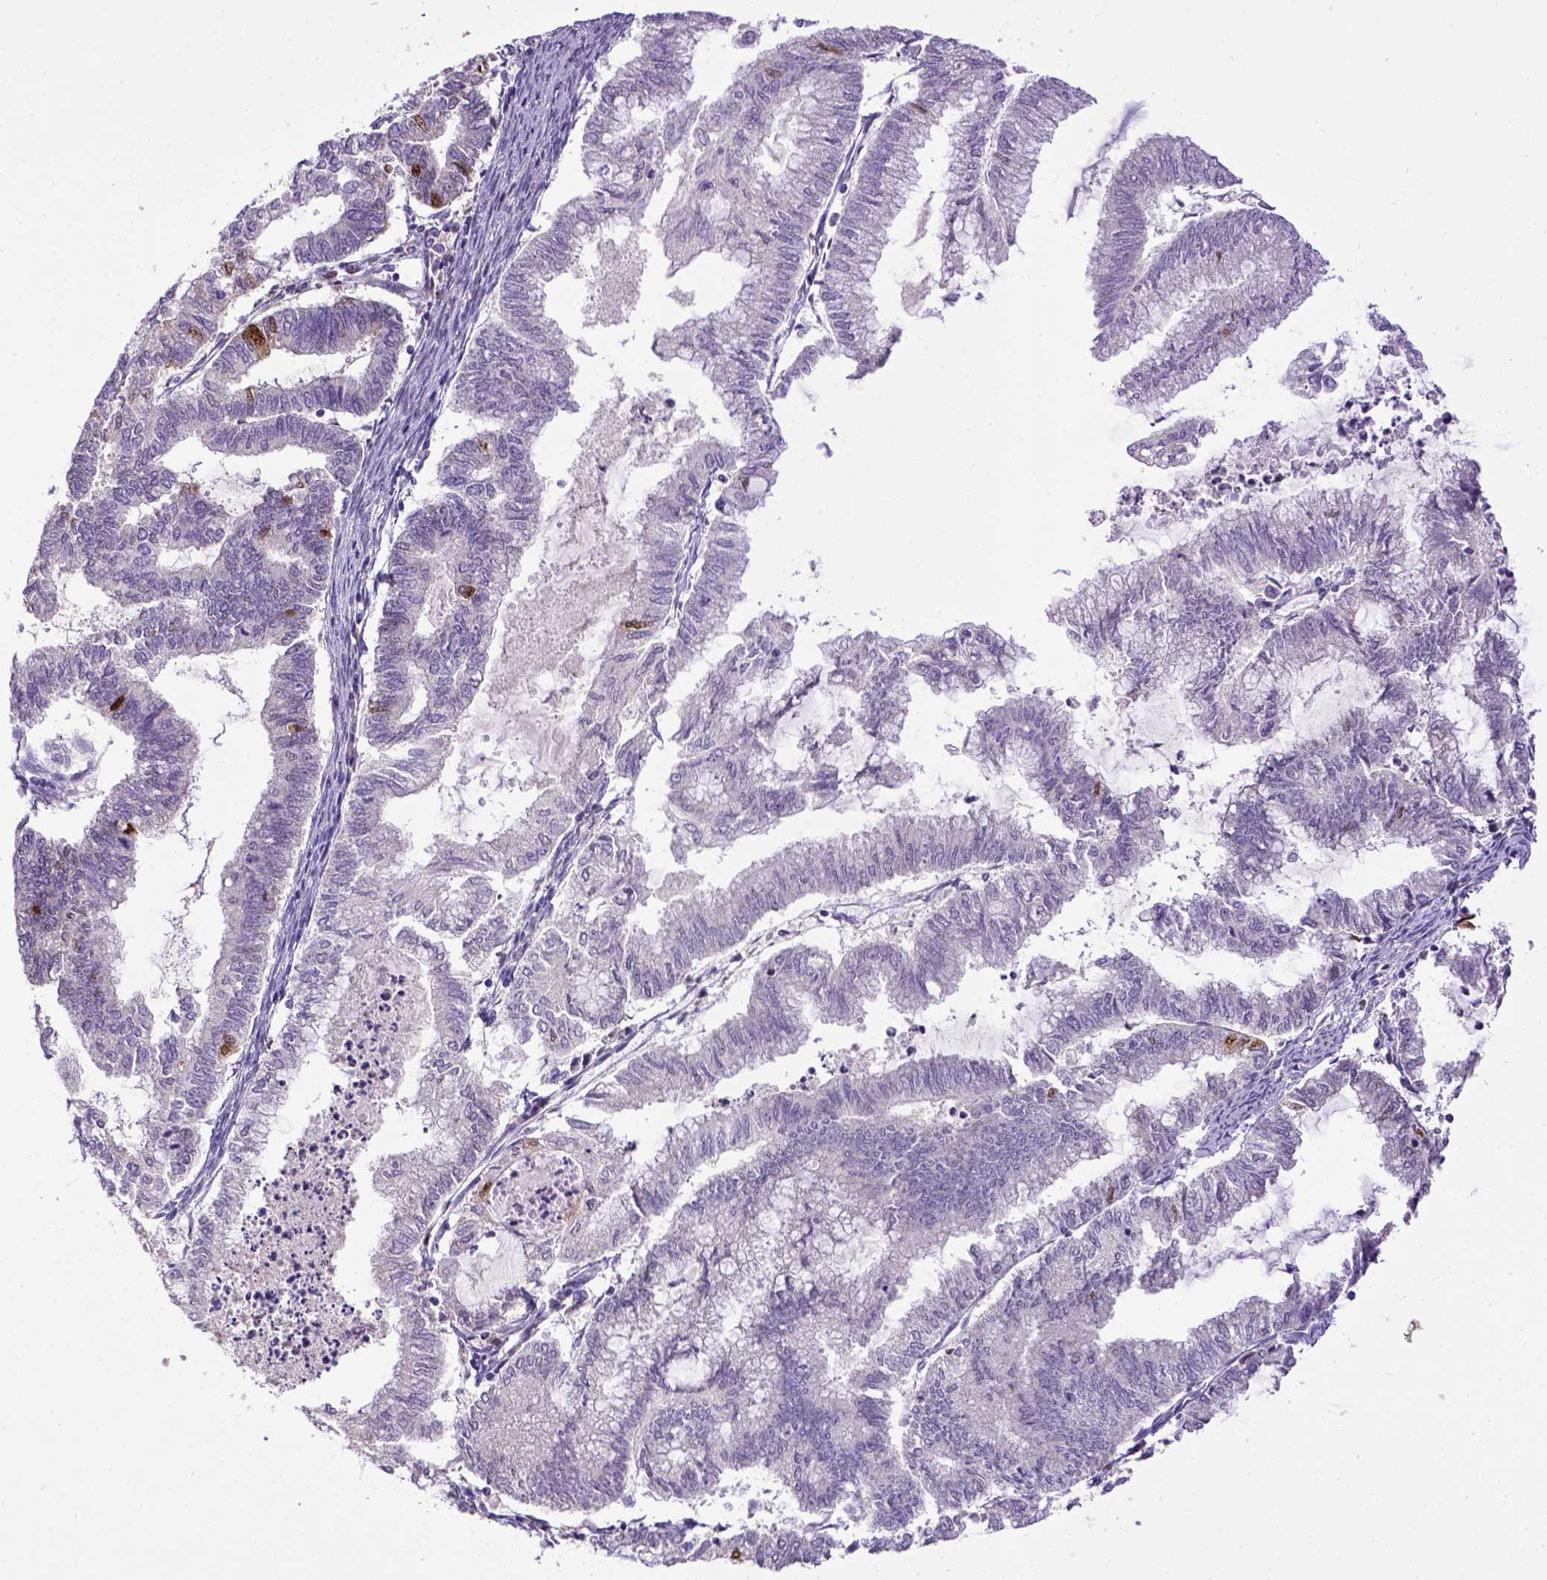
{"staining": {"intensity": "strong", "quantity": "<25%", "location": "nuclear"}, "tissue": "endometrial cancer", "cell_type": "Tumor cells", "image_type": "cancer", "snomed": [{"axis": "morphology", "description": "Adenocarcinoma, NOS"}, {"axis": "topography", "description": "Endometrium"}], "caption": "About <25% of tumor cells in human endometrial cancer show strong nuclear protein expression as visualized by brown immunohistochemical staining.", "gene": "CDKN1A", "patient": {"sex": "female", "age": 79}}